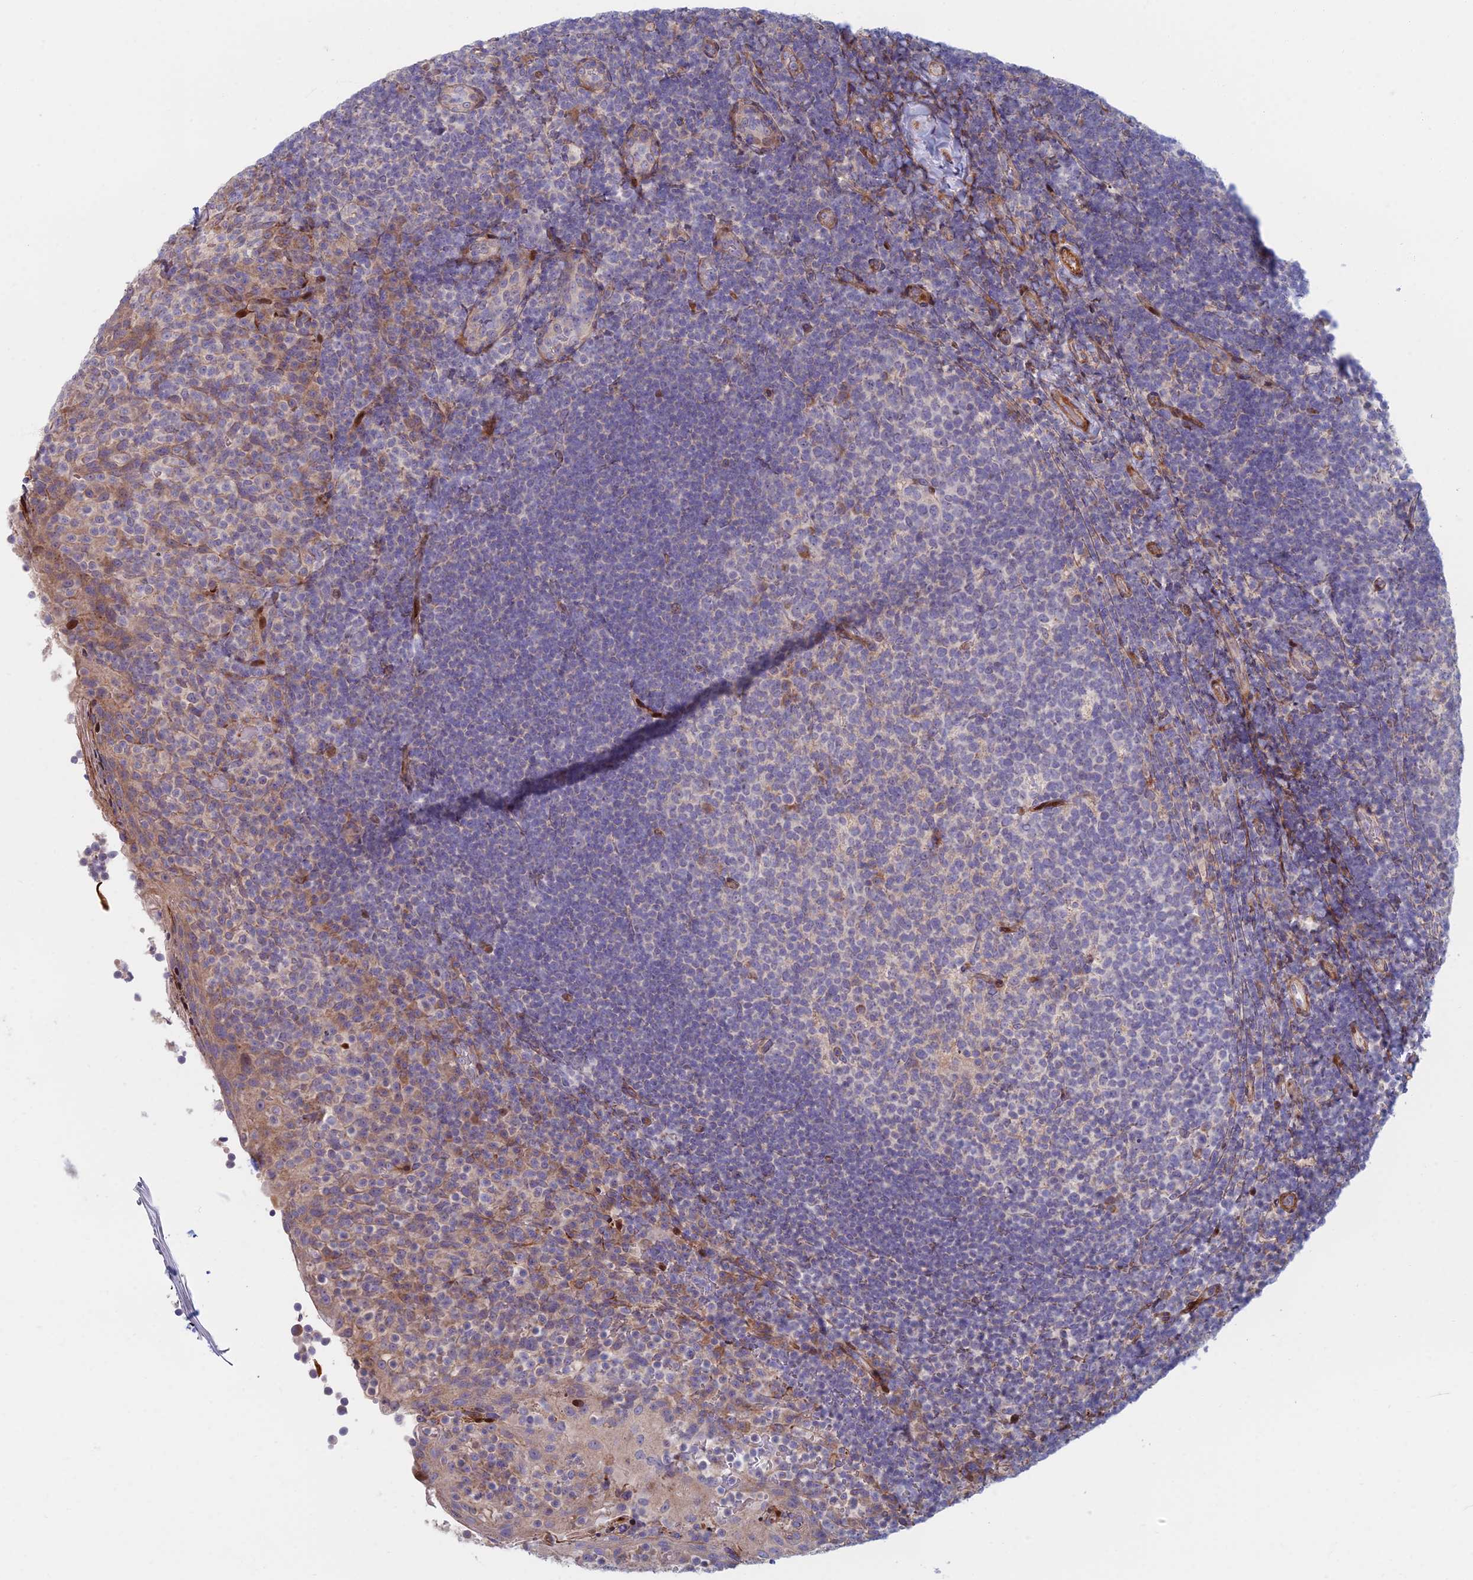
{"staining": {"intensity": "negative", "quantity": "none", "location": "none"}, "tissue": "tonsil", "cell_type": "Germinal center cells", "image_type": "normal", "snomed": [{"axis": "morphology", "description": "Normal tissue, NOS"}, {"axis": "topography", "description": "Tonsil"}], "caption": "Immunohistochemistry (IHC) of unremarkable human tonsil demonstrates no expression in germinal center cells. Brightfield microscopy of immunohistochemistry stained with DAB (3,3'-diaminobenzidine) (brown) and hematoxylin (blue), captured at high magnification.", "gene": "C15orf40", "patient": {"sex": "female", "age": 10}}